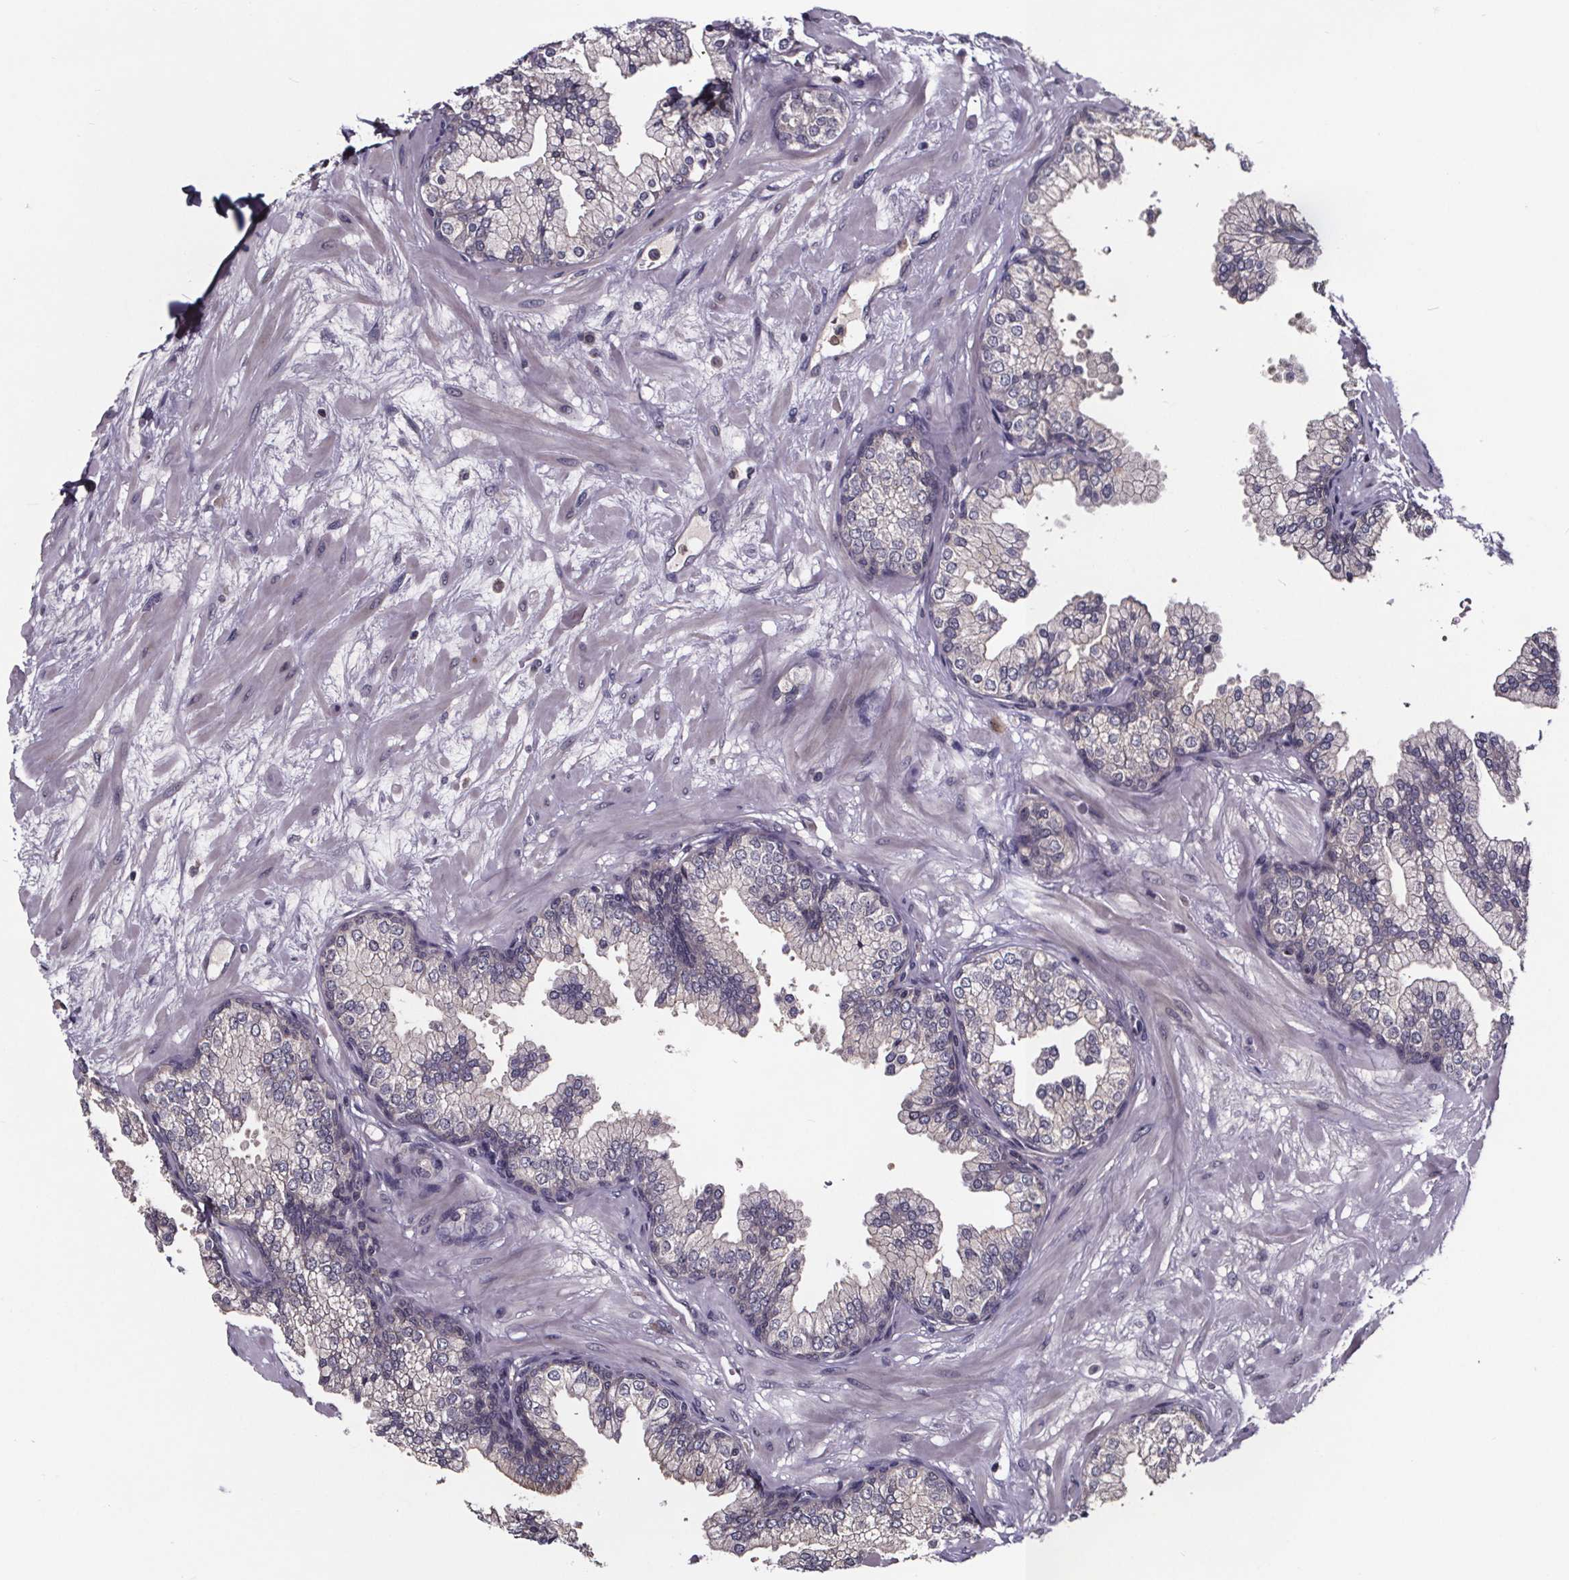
{"staining": {"intensity": "negative", "quantity": "none", "location": "none"}, "tissue": "prostate", "cell_type": "Glandular cells", "image_type": "normal", "snomed": [{"axis": "morphology", "description": "Normal tissue, NOS"}, {"axis": "topography", "description": "Prostate"}, {"axis": "topography", "description": "Peripheral nerve tissue"}], "caption": "The histopathology image displays no significant positivity in glandular cells of prostate.", "gene": "SMIM1", "patient": {"sex": "male", "age": 61}}